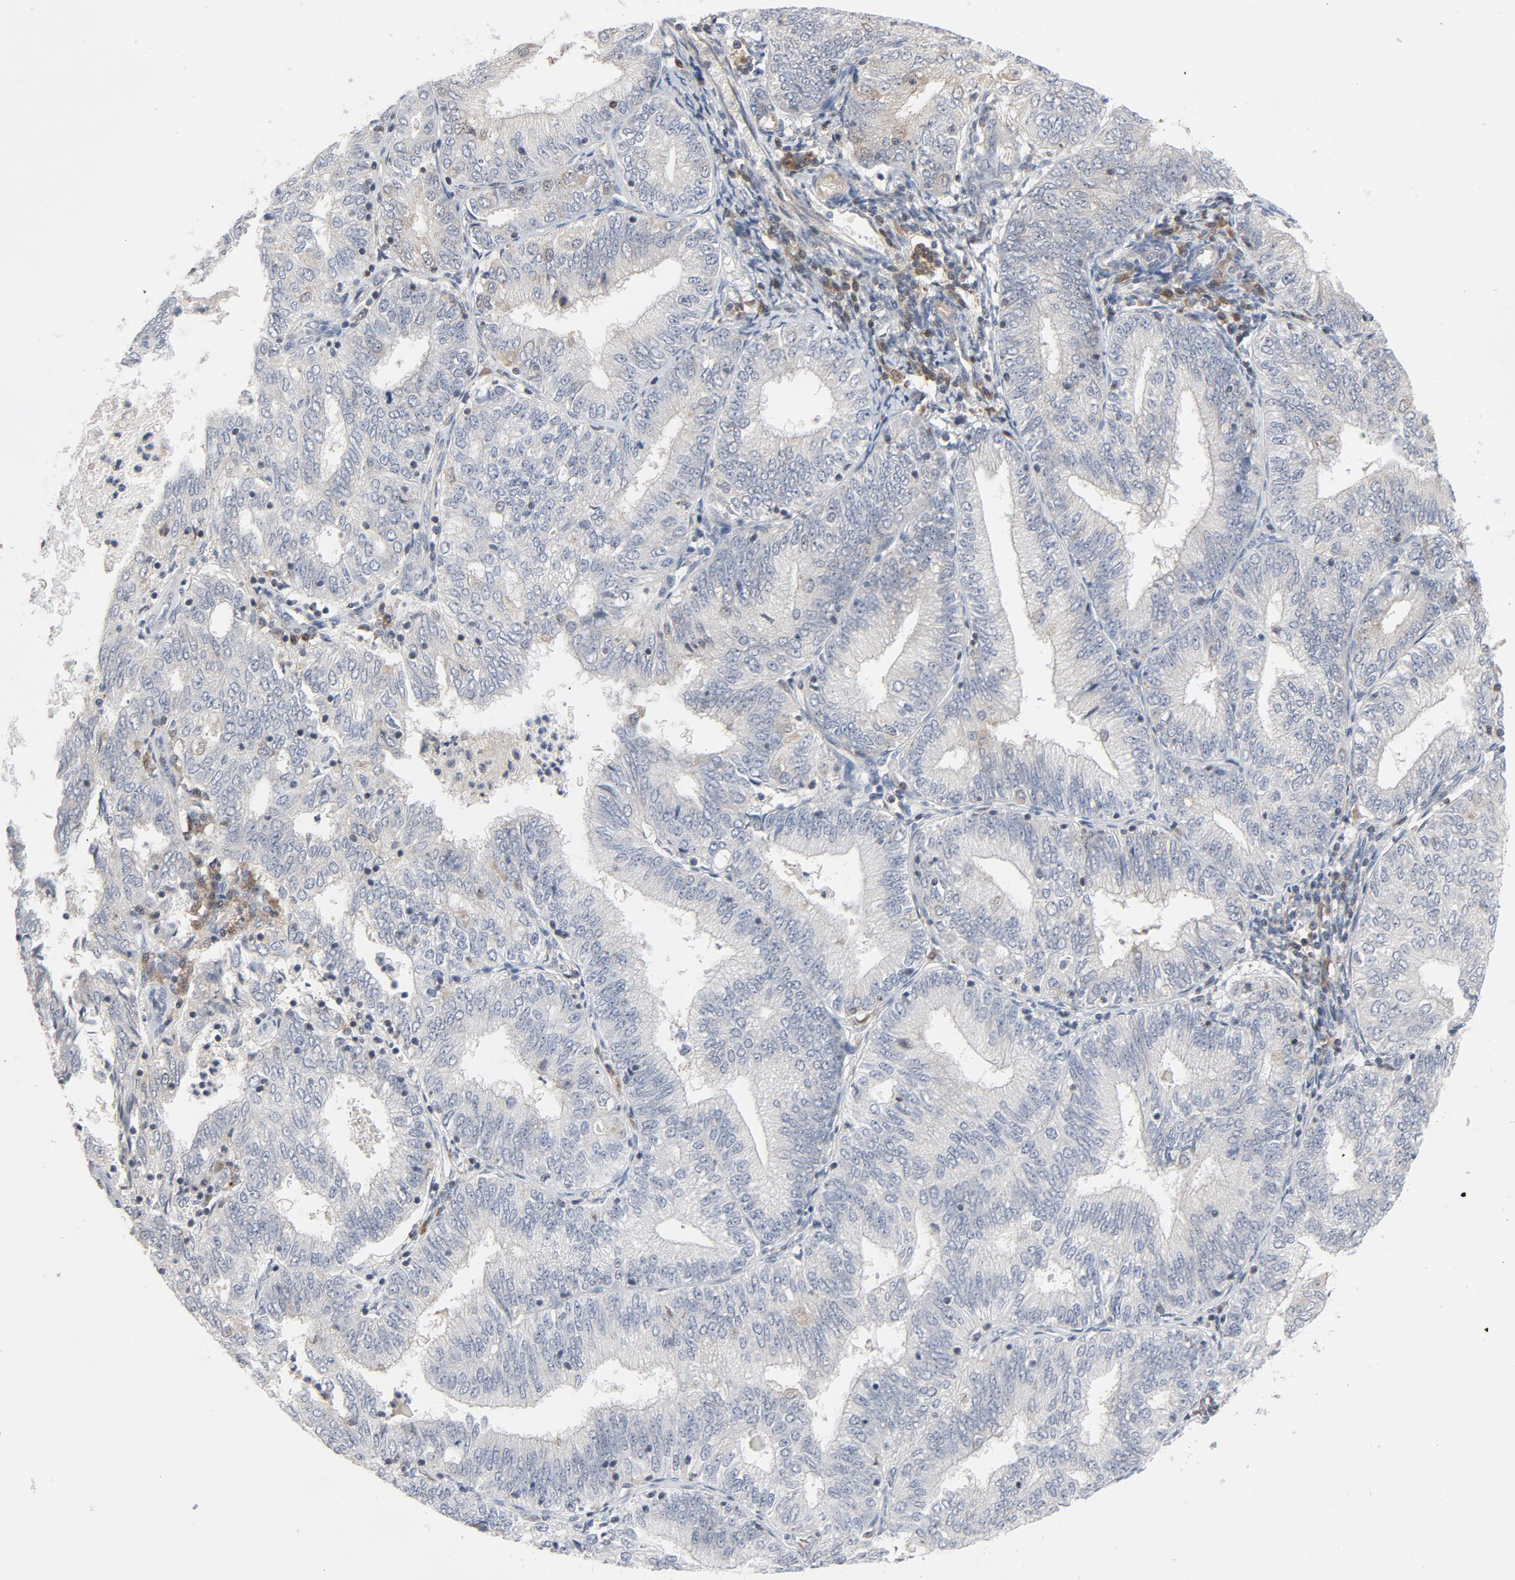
{"staining": {"intensity": "negative", "quantity": "none", "location": "none"}, "tissue": "endometrial cancer", "cell_type": "Tumor cells", "image_type": "cancer", "snomed": [{"axis": "morphology", "description": "Adenocarcinoma, NOS"}, {"axis": "topography", "description": "Endometrium"}], "caption": "Human endometrial adenocarcinoma stained for a protein using immunohistochemistry reveals no positivity in tumor cells.", "gene": "TRADD", "patient": {"sex": "female", "age": 69}}